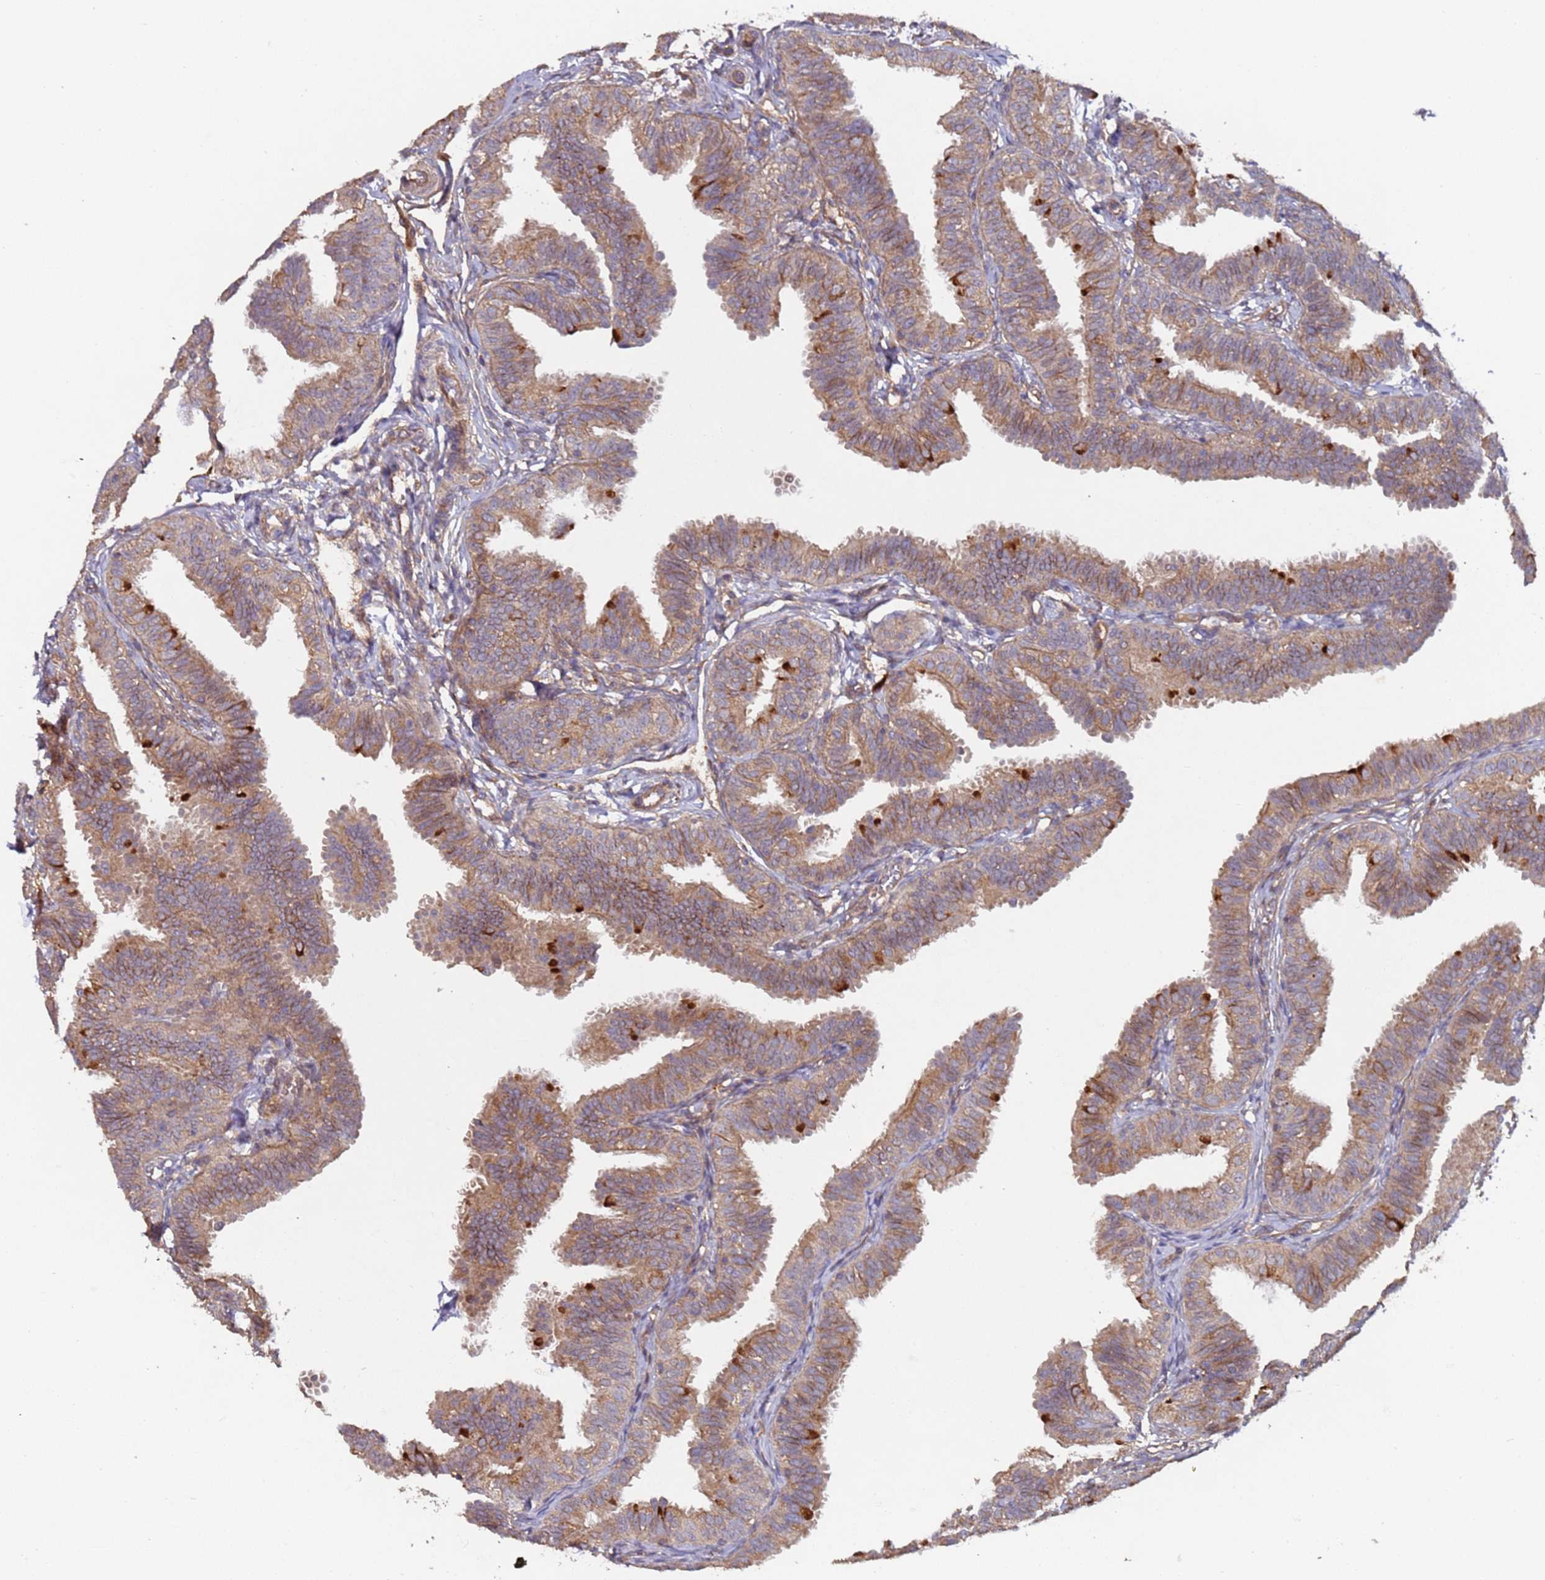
{"staining": {"intensity": "moderate", "quantity": "25%-75%", "location": "cytoplasmic/membranous"}, "tissue": "fallopian tube", "cell_type": "Glandular cells", "image_type": "normal", "snomed": [{"axis": "morphology", "description": "Normal tissue, NOS"}, {"axis": "topography", "description": "Fallopian tube"}], "caption": "Immunohistochemistry (IHC) (DAB) staining of normal fallopian tube displays moderate cytoplasmic/membranous protein expression in about 25%-75% of glandular cells.", "gene": "KANSL1L", "patient": {"sex": "female", "age": 35}}